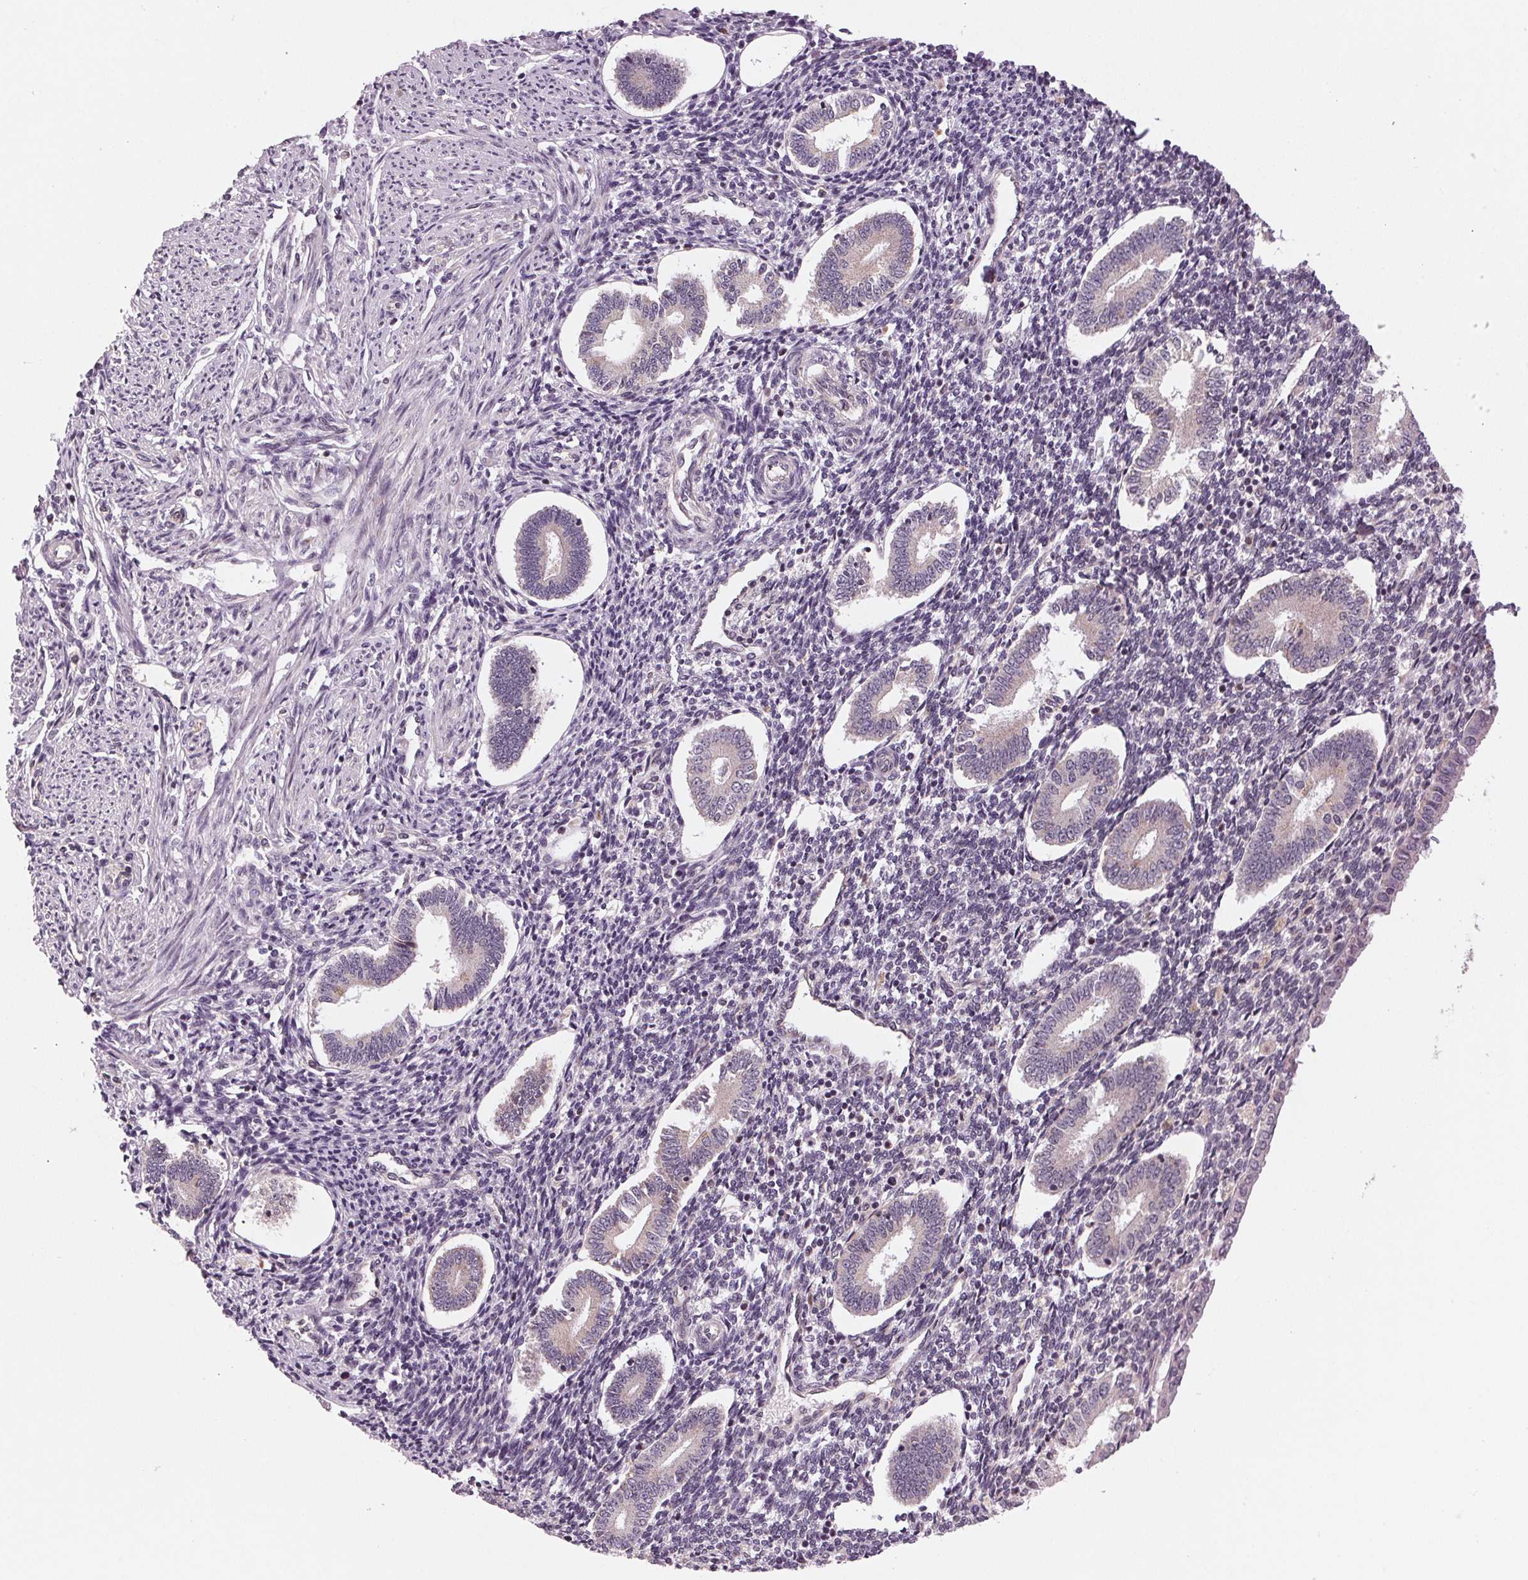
{"staining": {"intensity": "negative", "quantity": "none", "location": "none"}, "tissue": "endometrium", "cell_type": "Cells in endometrial stroma", "image_type": "normal", "snomed": [{"axis": "morphology", "description": "Normal tissue, NOS"}, {"axis": "topography", "description": "Endometrium"}], "caption": "Immunohistochemistry histopathology image of normal endometrium: endometrium stained with DAB (3,3'-diaminobenzidine) shows no significant protein positivity in cells in endometrial stroma. (Brightfield microscopy of DAB immunohistochemistry at high magnification).", "gene": "STAT3", "patient": {"sex": "female", "age": 40}}